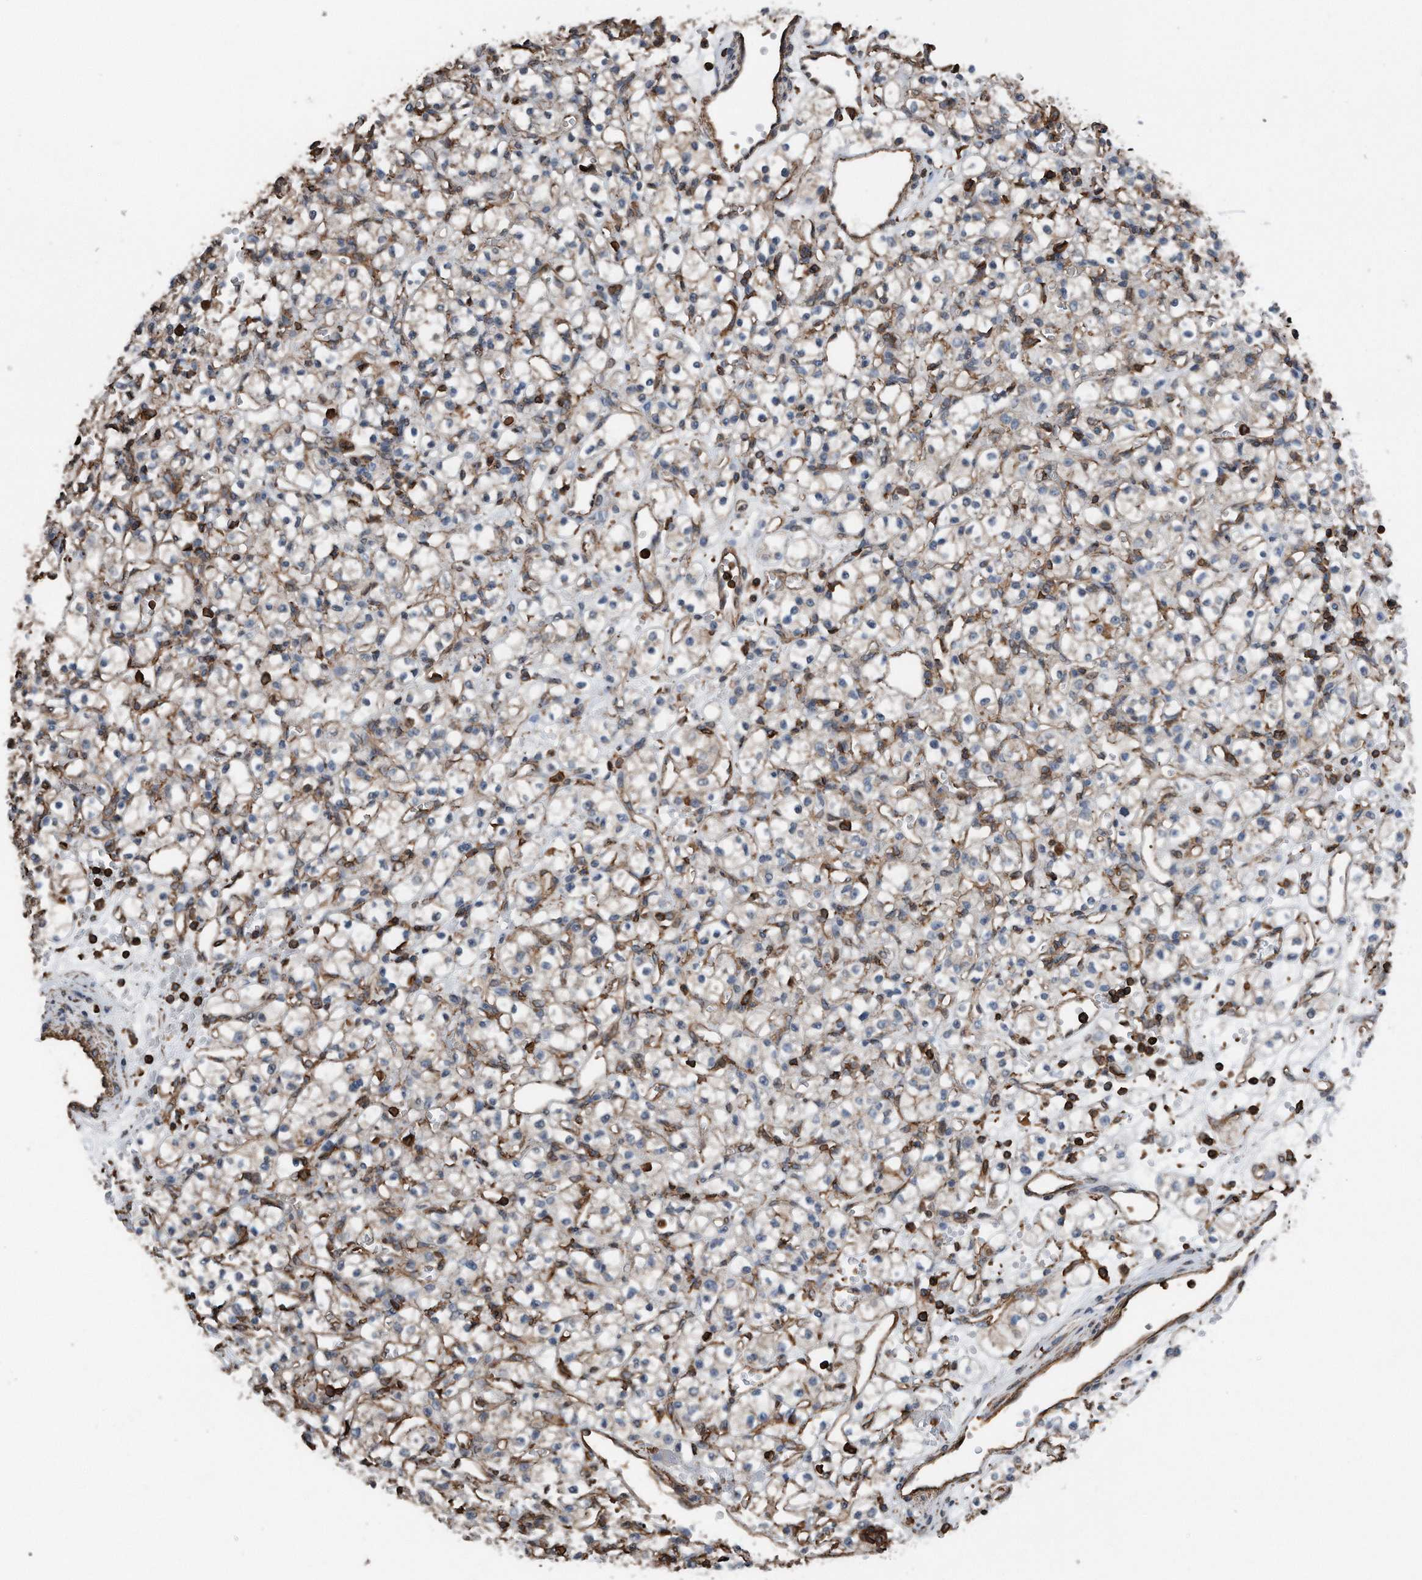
{"staining": {"intensity": "negative", "quantity": "none", "location": "none"}, "tissue": "renal cancer", "cell_type": "Tumor cells", "image_type": "cancer", "snomed": [{"axis": "morphology", "description": "Adenocarcinoma, NOS"}, {"axis": "topography", "description": "Kidney"}], "caption": "IHC micrograph of neoplastic tissue: human renal adenocarcinoma stained with DAB demonstrates no significant protein expression in tumor cells.", "gene": "RSPO3", "patient": {"sex": "female", "age": 59}}